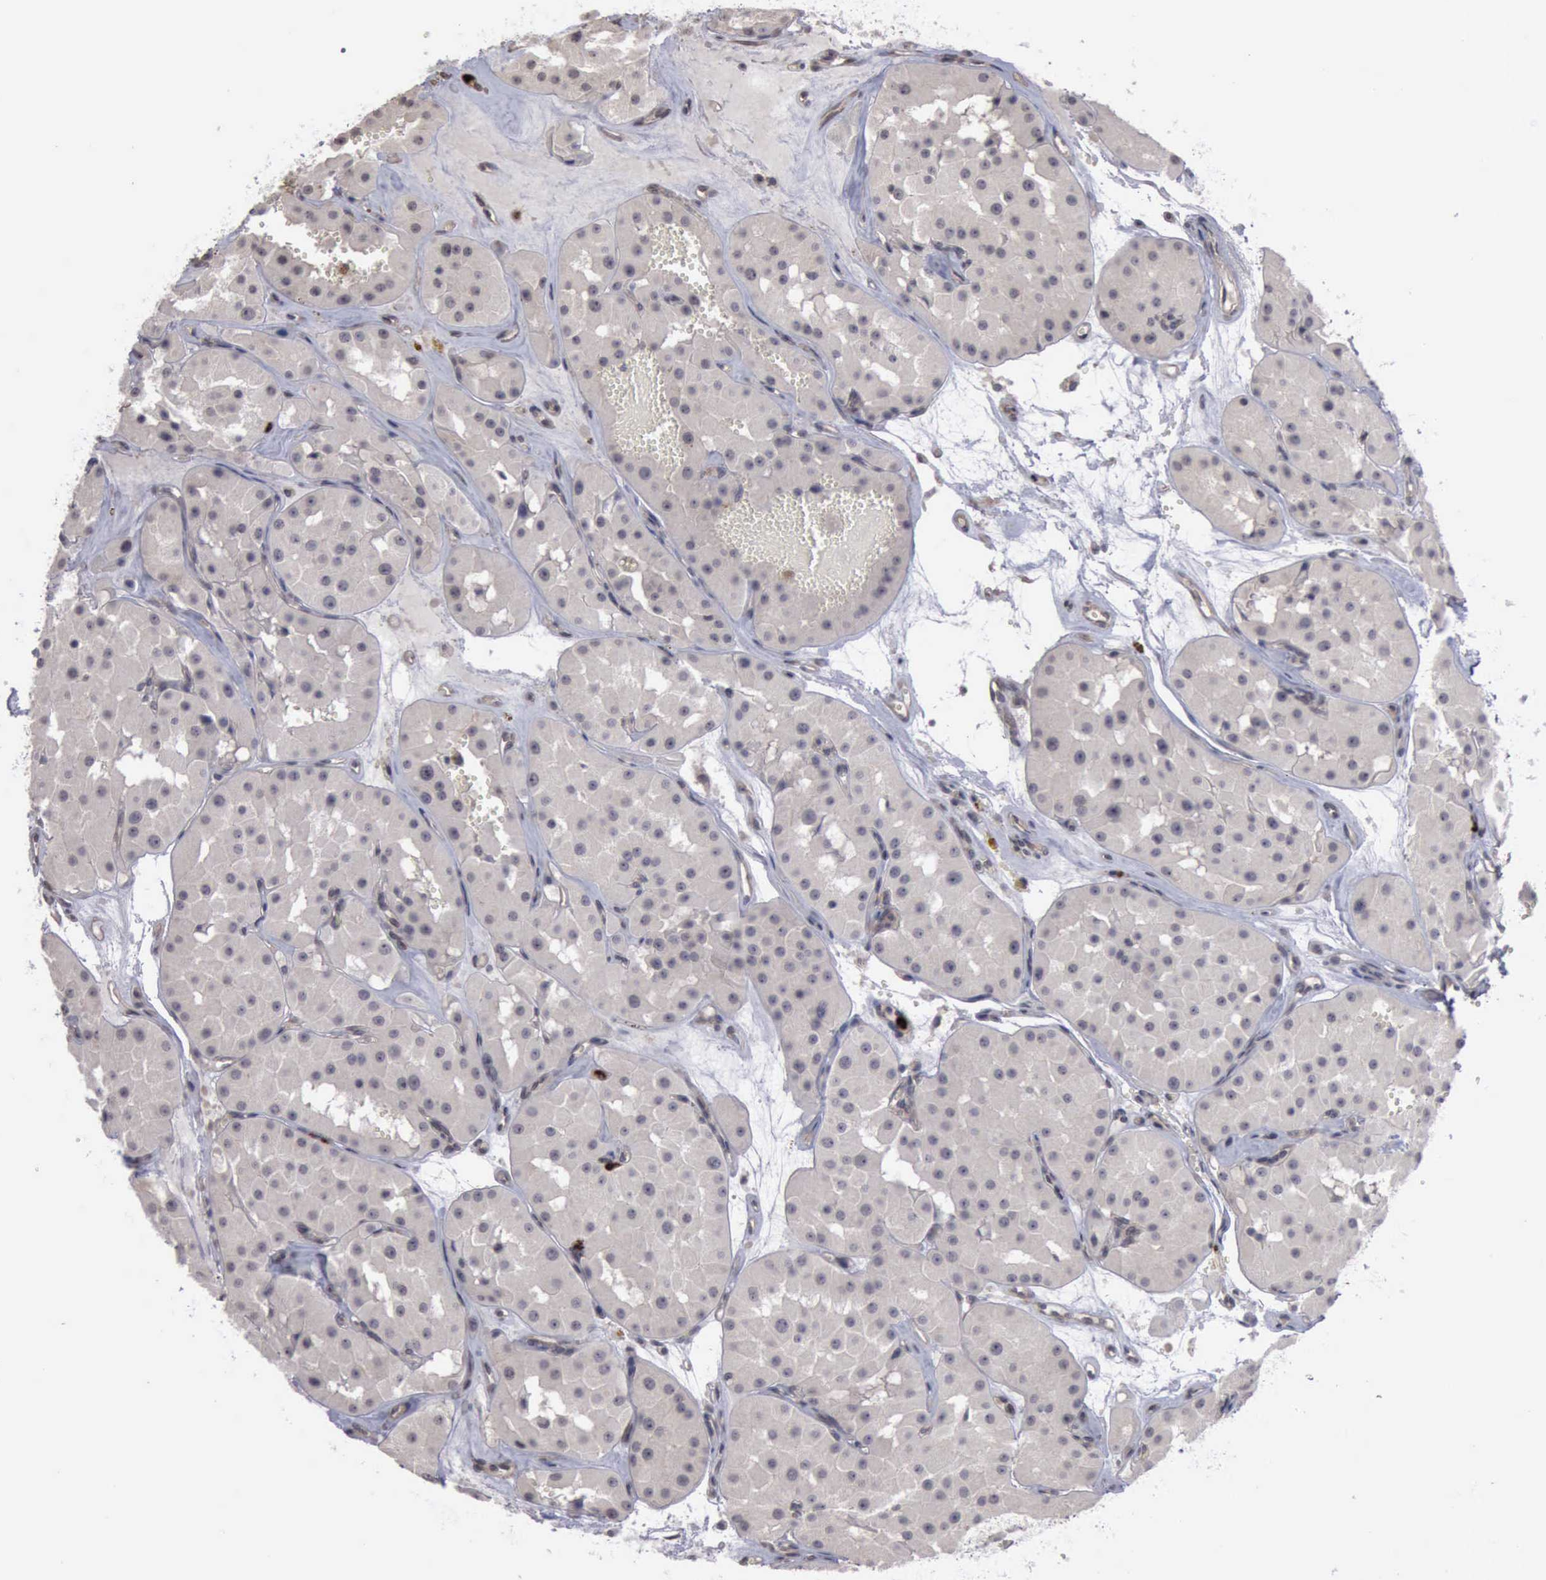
{"staining": {"intensity": "negative", "quantity": "none", "location": "none"}, "tissue": "renal cancer", "cell_type": "Tumor cells", "image_type": "cancer", "snomed": [{"axis": "morphology", "description": "Adenocarcinoma, uncertain malignant potential"}, {"axis": "topography", "description": "Kidney"}], "caption": "Adenocarcinoma,  uncertain malignant potential (renal) was stained to show a protein in brown. There is no significant expression in tumor cells.", "gene": "MMP9", "patient": {"sex": "male", "age": 63}}